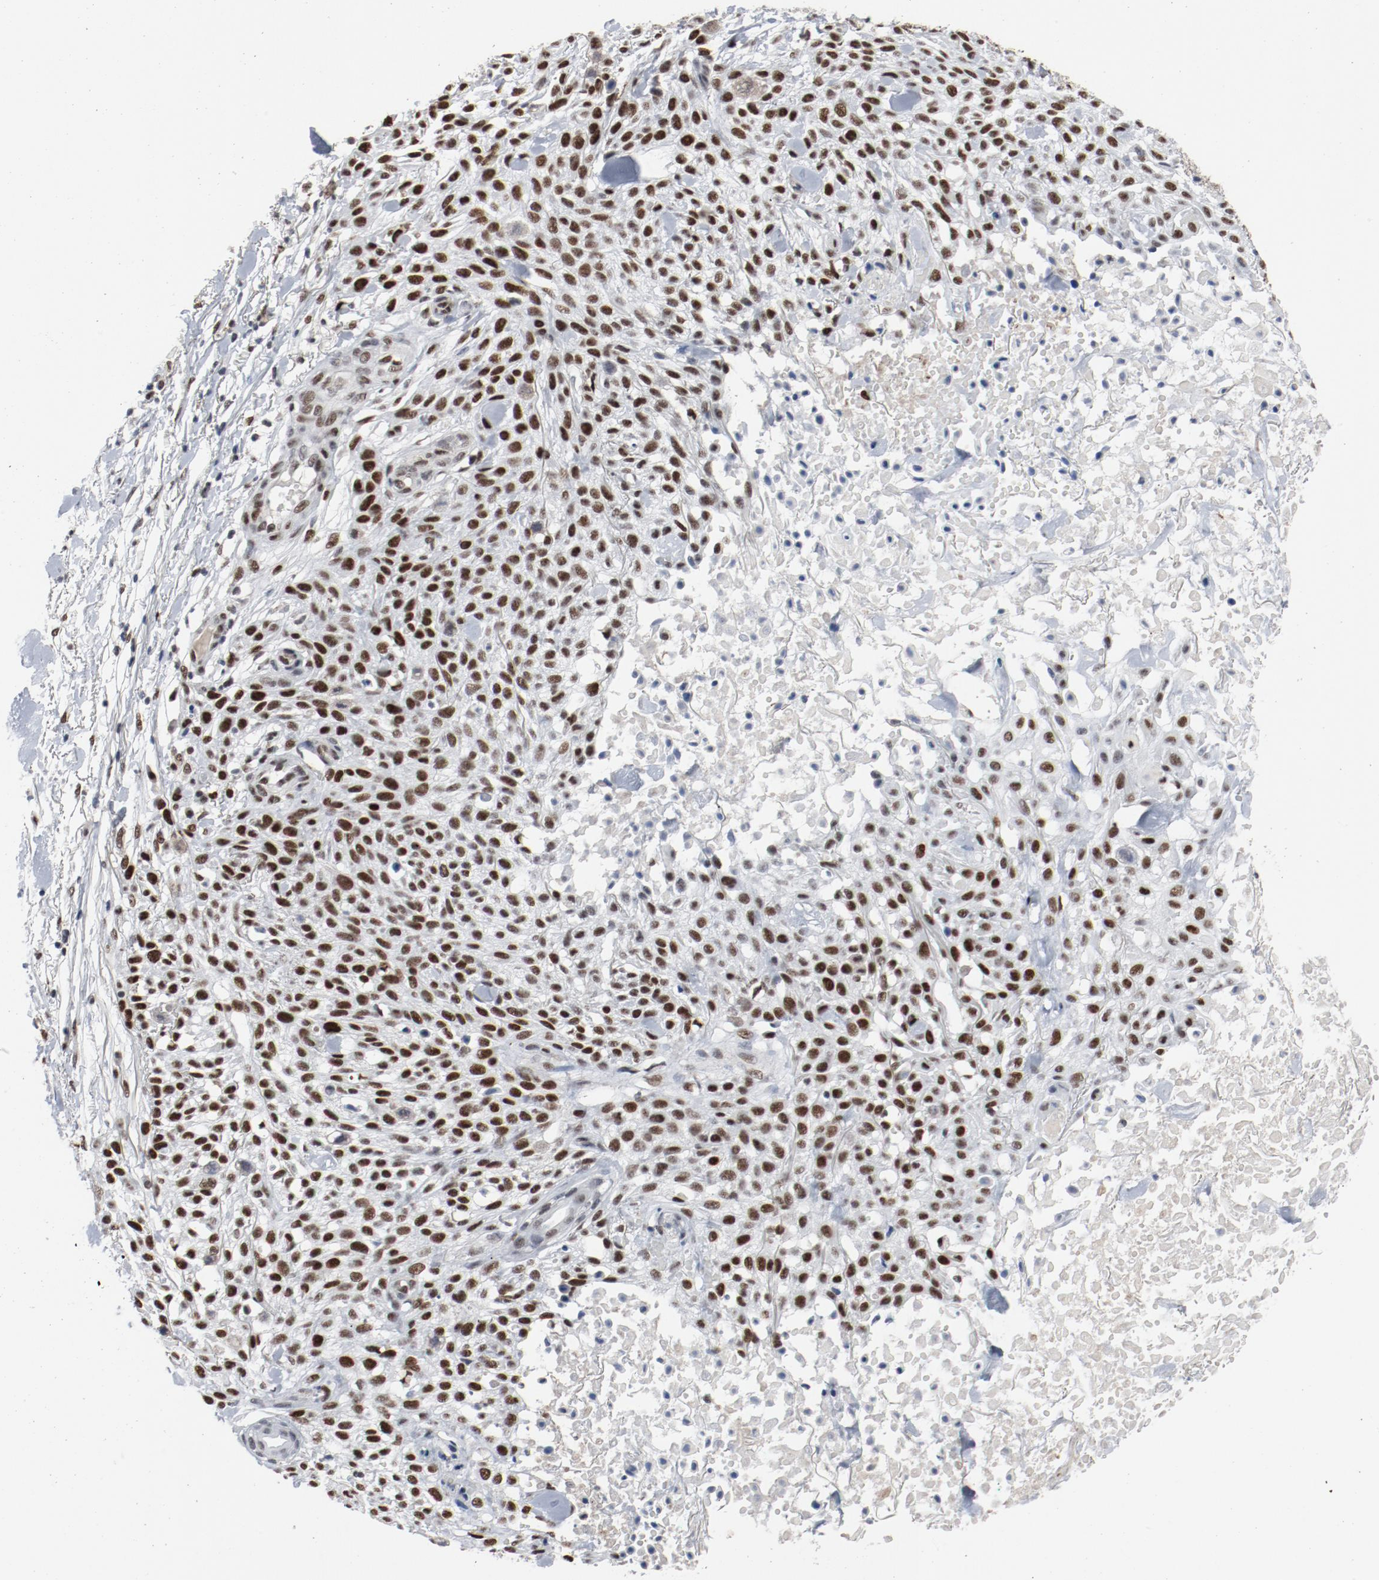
{"staining": {"intensity": "strong", "quantity": ">75%", "location": "nuclear"}, "tissue": "skin cancer", "cell_type": "Tumor cells", "image_type": "cancer", "snomed": [{"axis": "morphology", "description": "Squamous cell carcinoma, NOS"}, {"axis": "topography", "description": "Skin"}], "caption": "Protein expression by immunohistochemistry exhibits strong nuclear positivity in about >75% of tumor cells in squamous cell carcinoma (skin).", "gene": "JMJD6", "patient": {"sex": "female", "age": 42}}